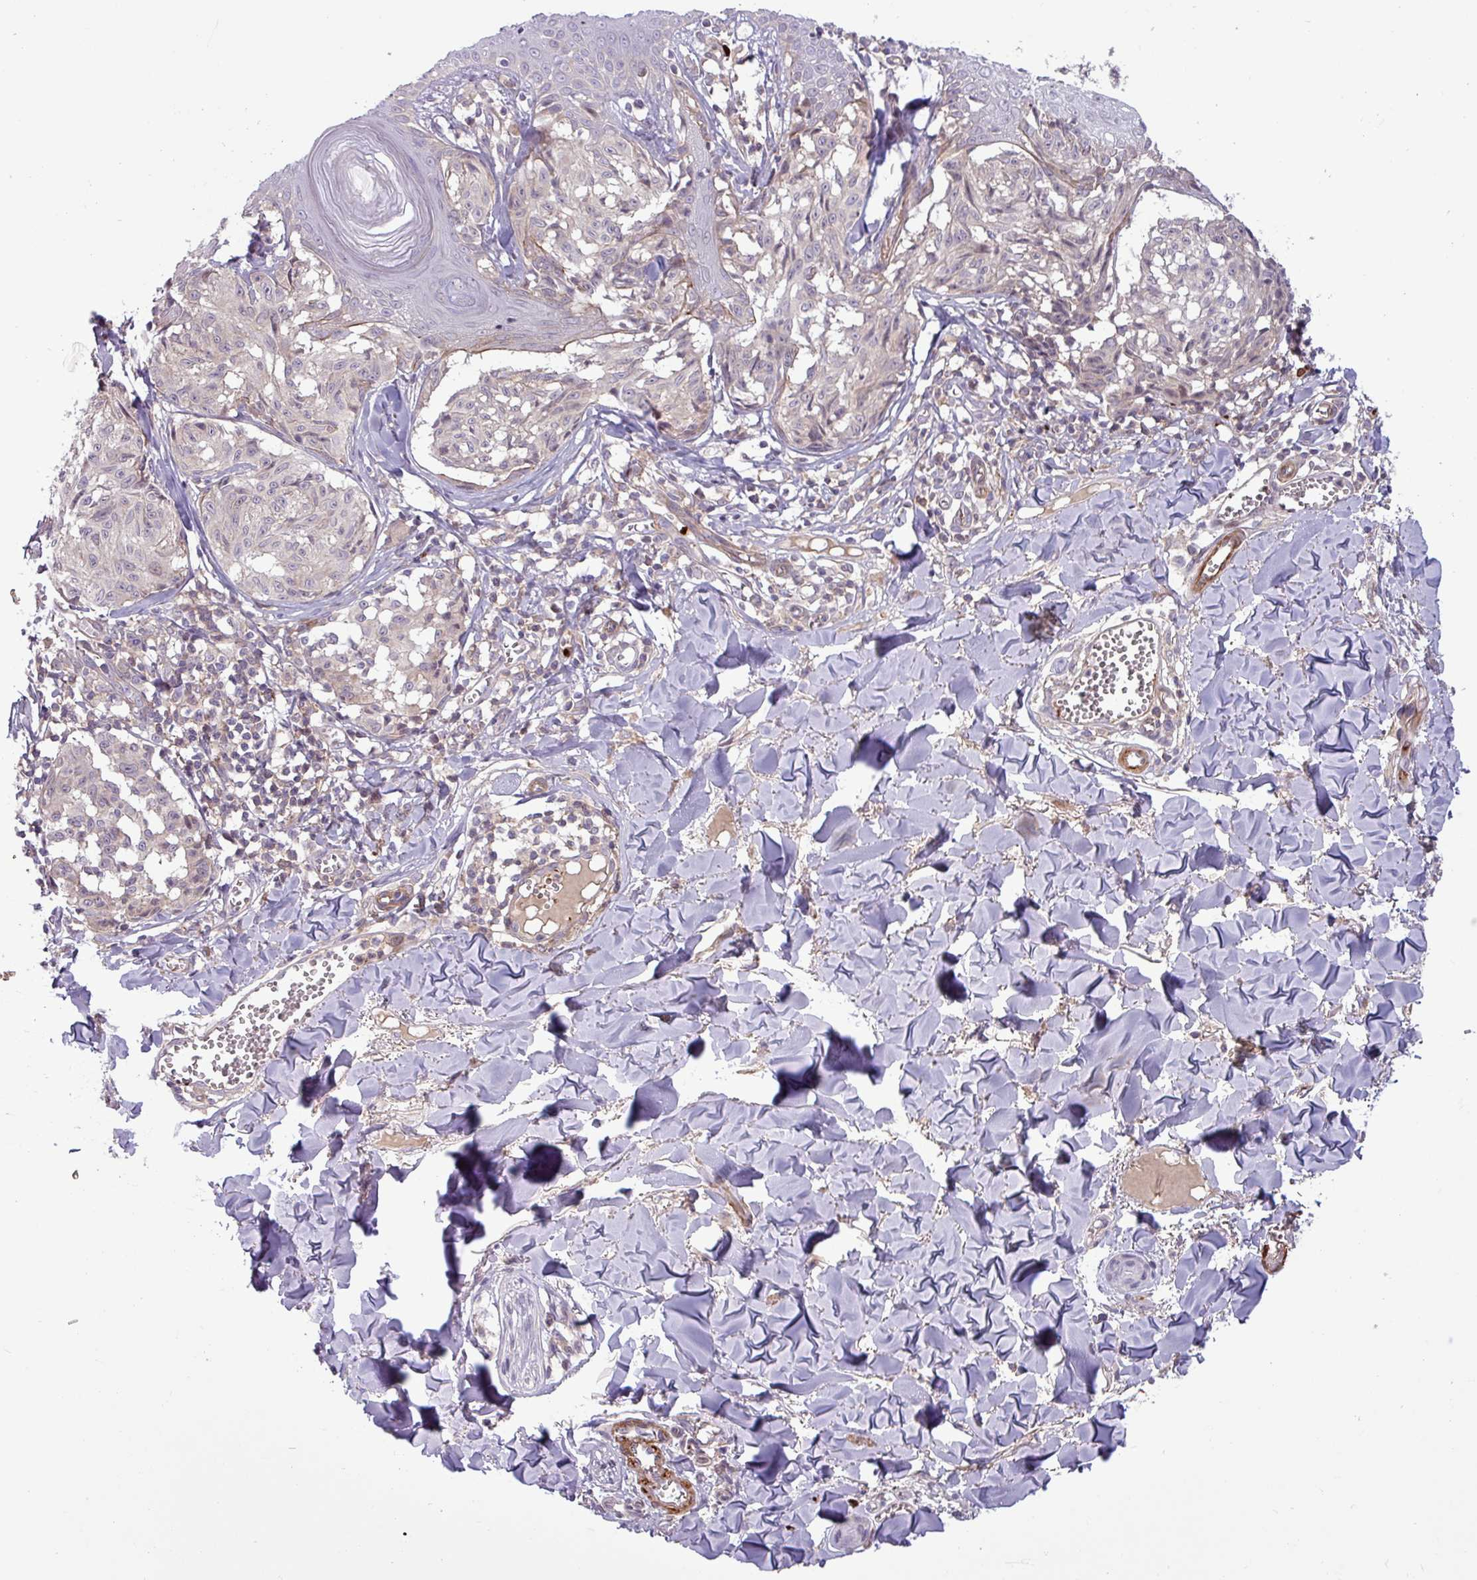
{"staining": {"intensity": "negative", "quantity": "none", "location": "none"}, "tissue": "melanoma", "cell_type": "Tumor cells", "image_type": "cancer", "snomed": [{"axis": "morphology", "description": "Malignant melanoma, NOS"}, {"axis": "topography", "description": "Skin"}], "caption": "Tumor cells show no significant protein positivity in malignant melanoma.", "gene": "PCED1A", "patient": {"sex": "female", "age": 43}}